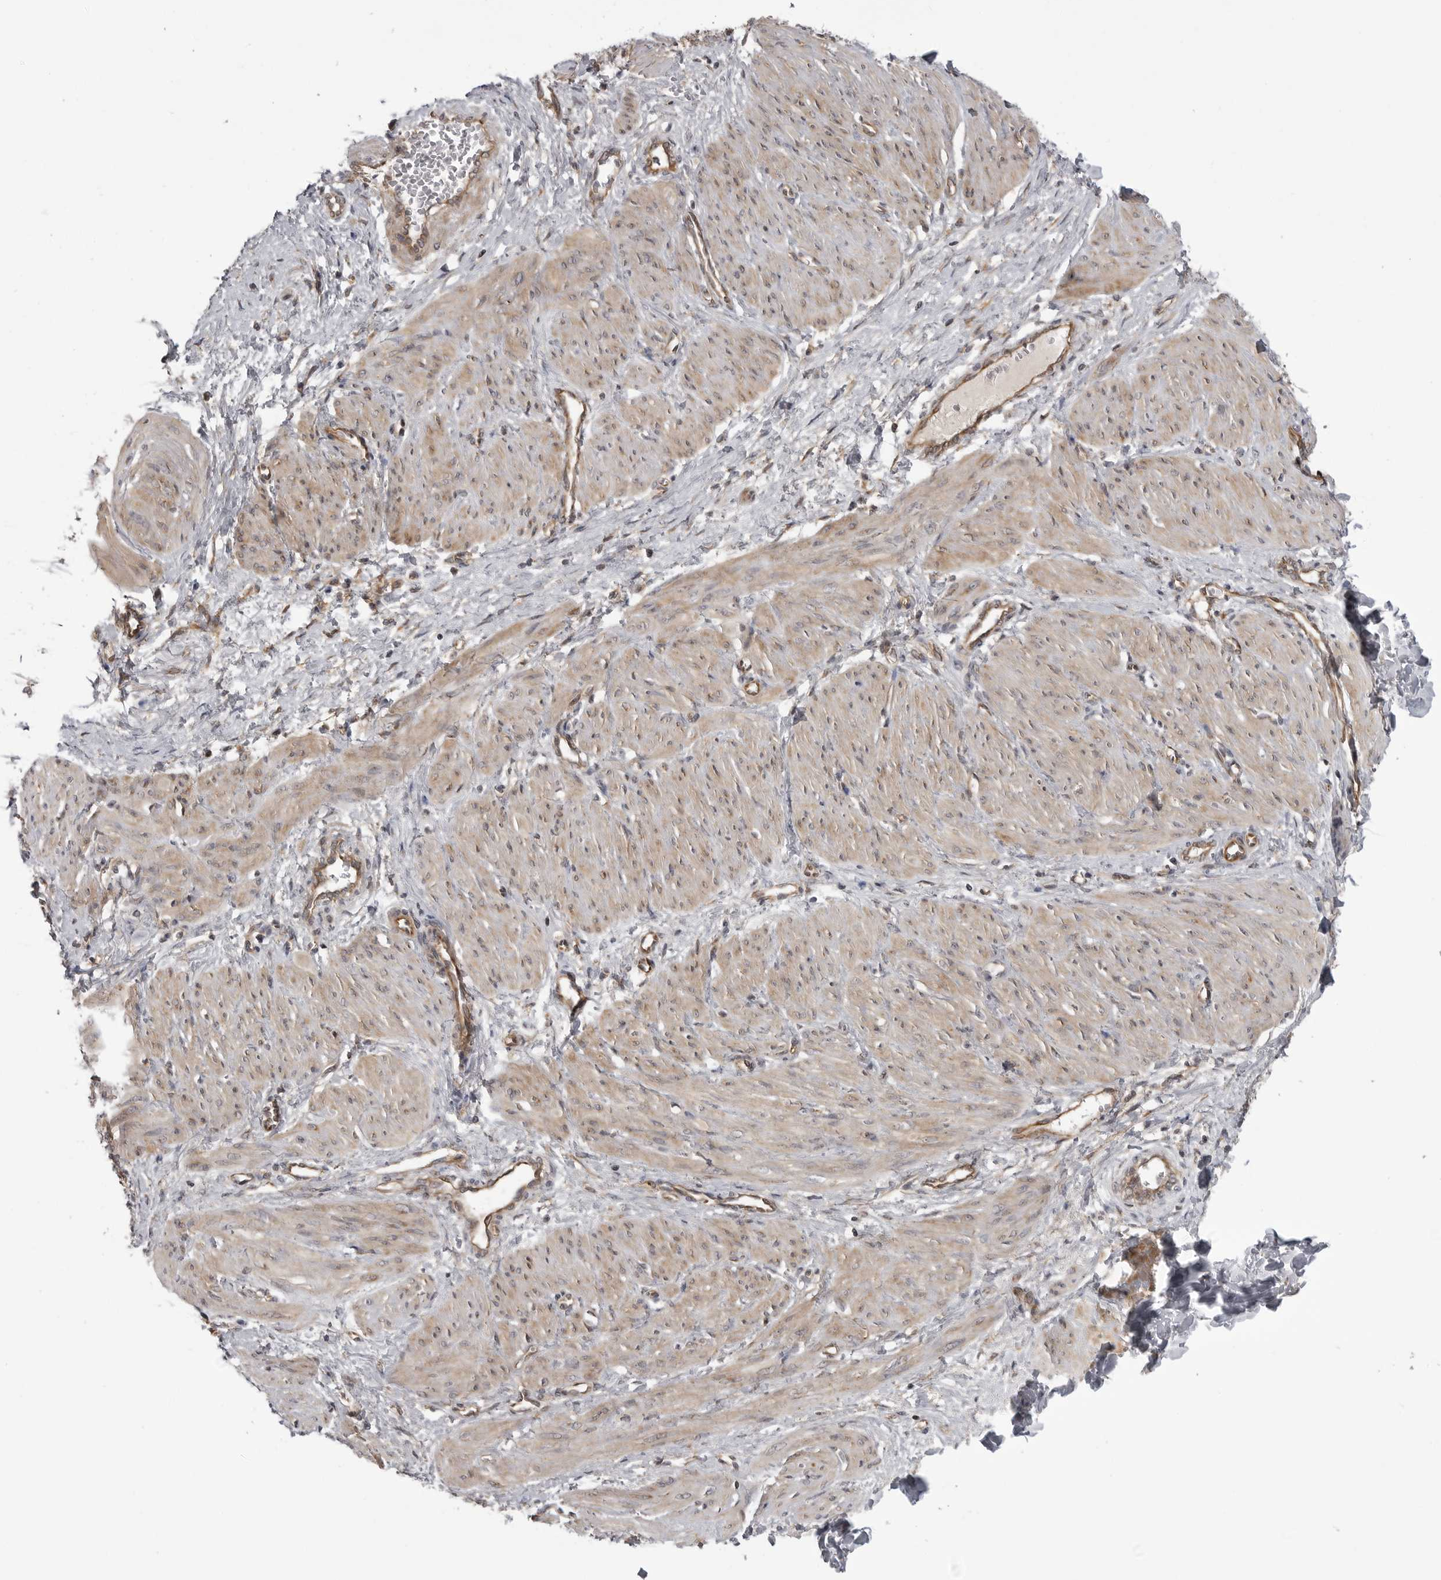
{"staining": {"intensity": "moderate", "quantity": ">75%", "location": "cytoplasmic/membranous"}, "tissue": "smooth muscle", "cell_type": "Smooth muscle cells", "image_type": "normal", "snomed": [{"axis": "morphology", "description": "Normal tissue, NOS"}, {"axis": "topography", "description": "Endometrium"}], "caption": "DAB immunohistochemical staining of unremarkable smooth muscle reveals moderate cytoplasmic/membranous protein positivity in approximately >75% of smooth muscle cells. Using DAB (3,3'-diaminobenzidine) (brown) and hematoxylin (blue) stains, captured at high magnification using brightfield microscopy.", "gene": "LRRC45", "patient": {"sex": "female", "age": 33}}